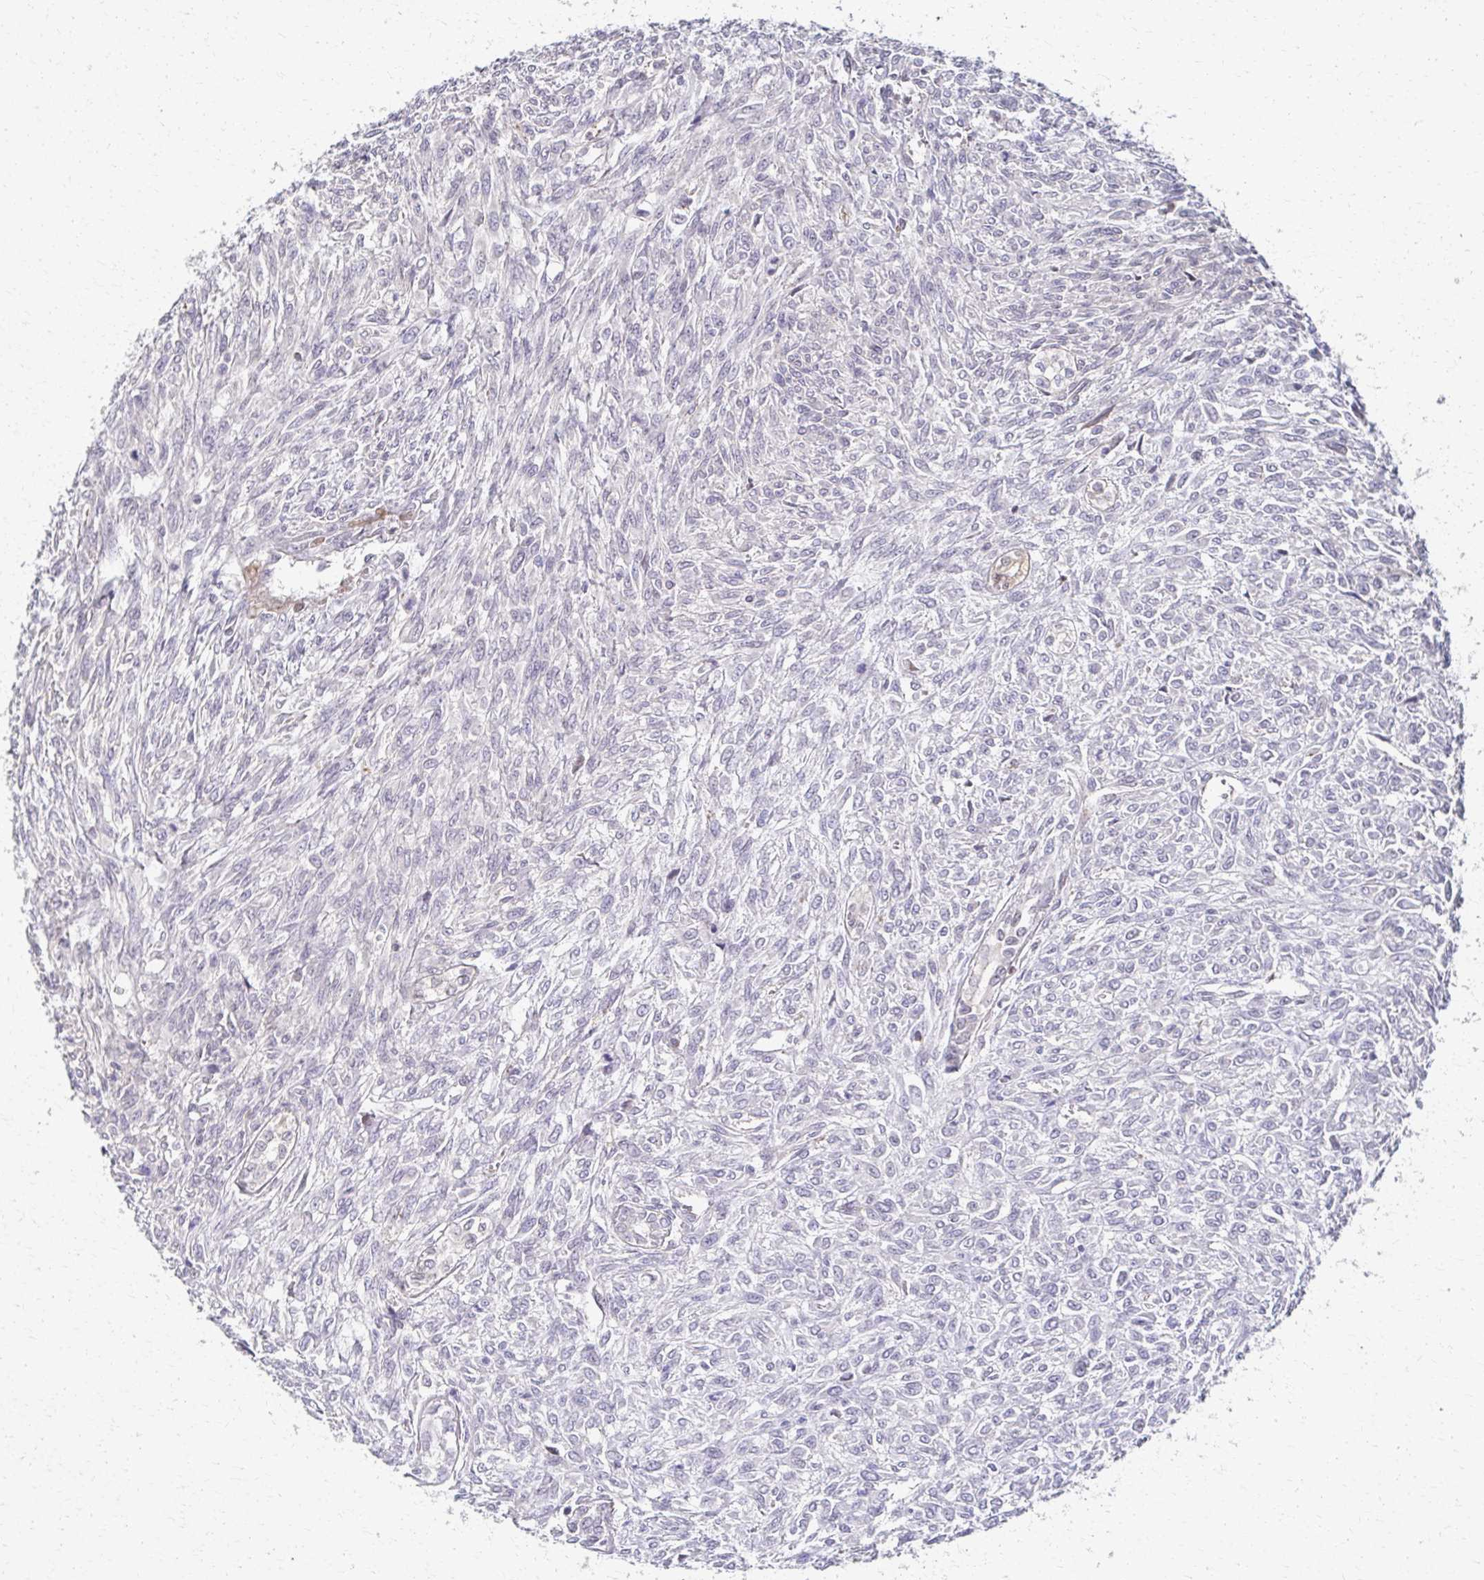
{"staining": {"intensity": "negative", "quantity": "none", "location": "none"}, "tissue": "renal cancer", "cell_type": "Tumor cells", "image_type": "cancer", "snomed": [{"axis": "morphology", "description": "Adenocarcinoma, NOS"}, {"axis": "topography", "description": "Kidney"}], "caption": "This is an immunohistochemistry (IHC) photomicrograph of human renal cancer. There is no staining in tumor cells.", "gene": "EOLA2", "patient": {"sex": "male", "age": 58}}